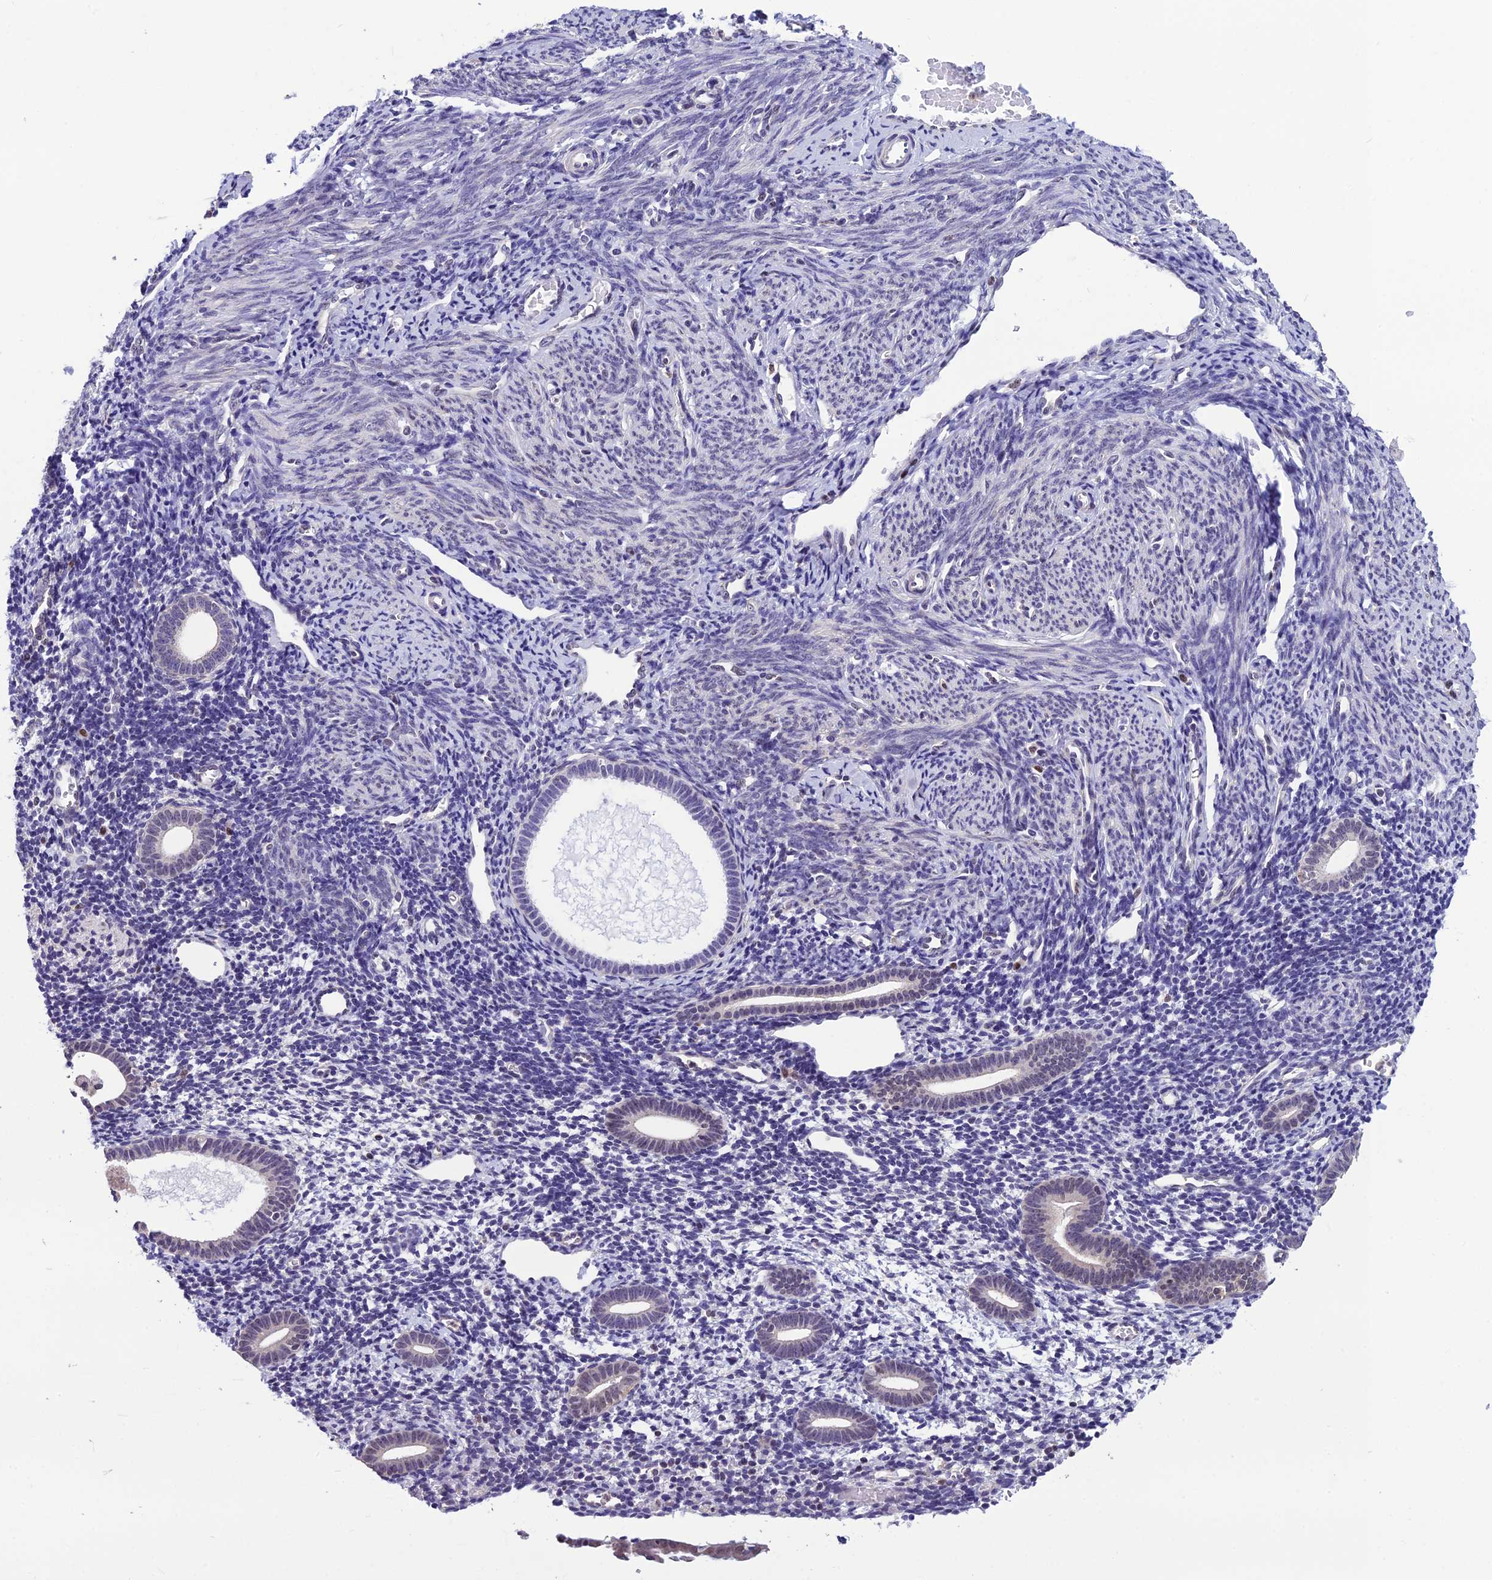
{"staining": {"intensity": "moderate", "quantity": "<25%", "location": "nuclear"}, "tissue": "endometrium", "cell_type": "Cells in endometrial stroma", "image_type": "normal", "snomed": [{"axis": "morphology", "description": "Normal tissue, NOS"}, {"axis": "topography", "description": "Endometrium"}], "caption": "Protein staining exhibits moderate nuclear expression in about <25% of cells in endometrial stroma in unremarkable endometrium. (DAB (3,3'-diaminobenzidine) IHC with brightfield microscopy, high magnification).", "gene": "MIS12", "patient": {"sex": "female", "age": 56}}